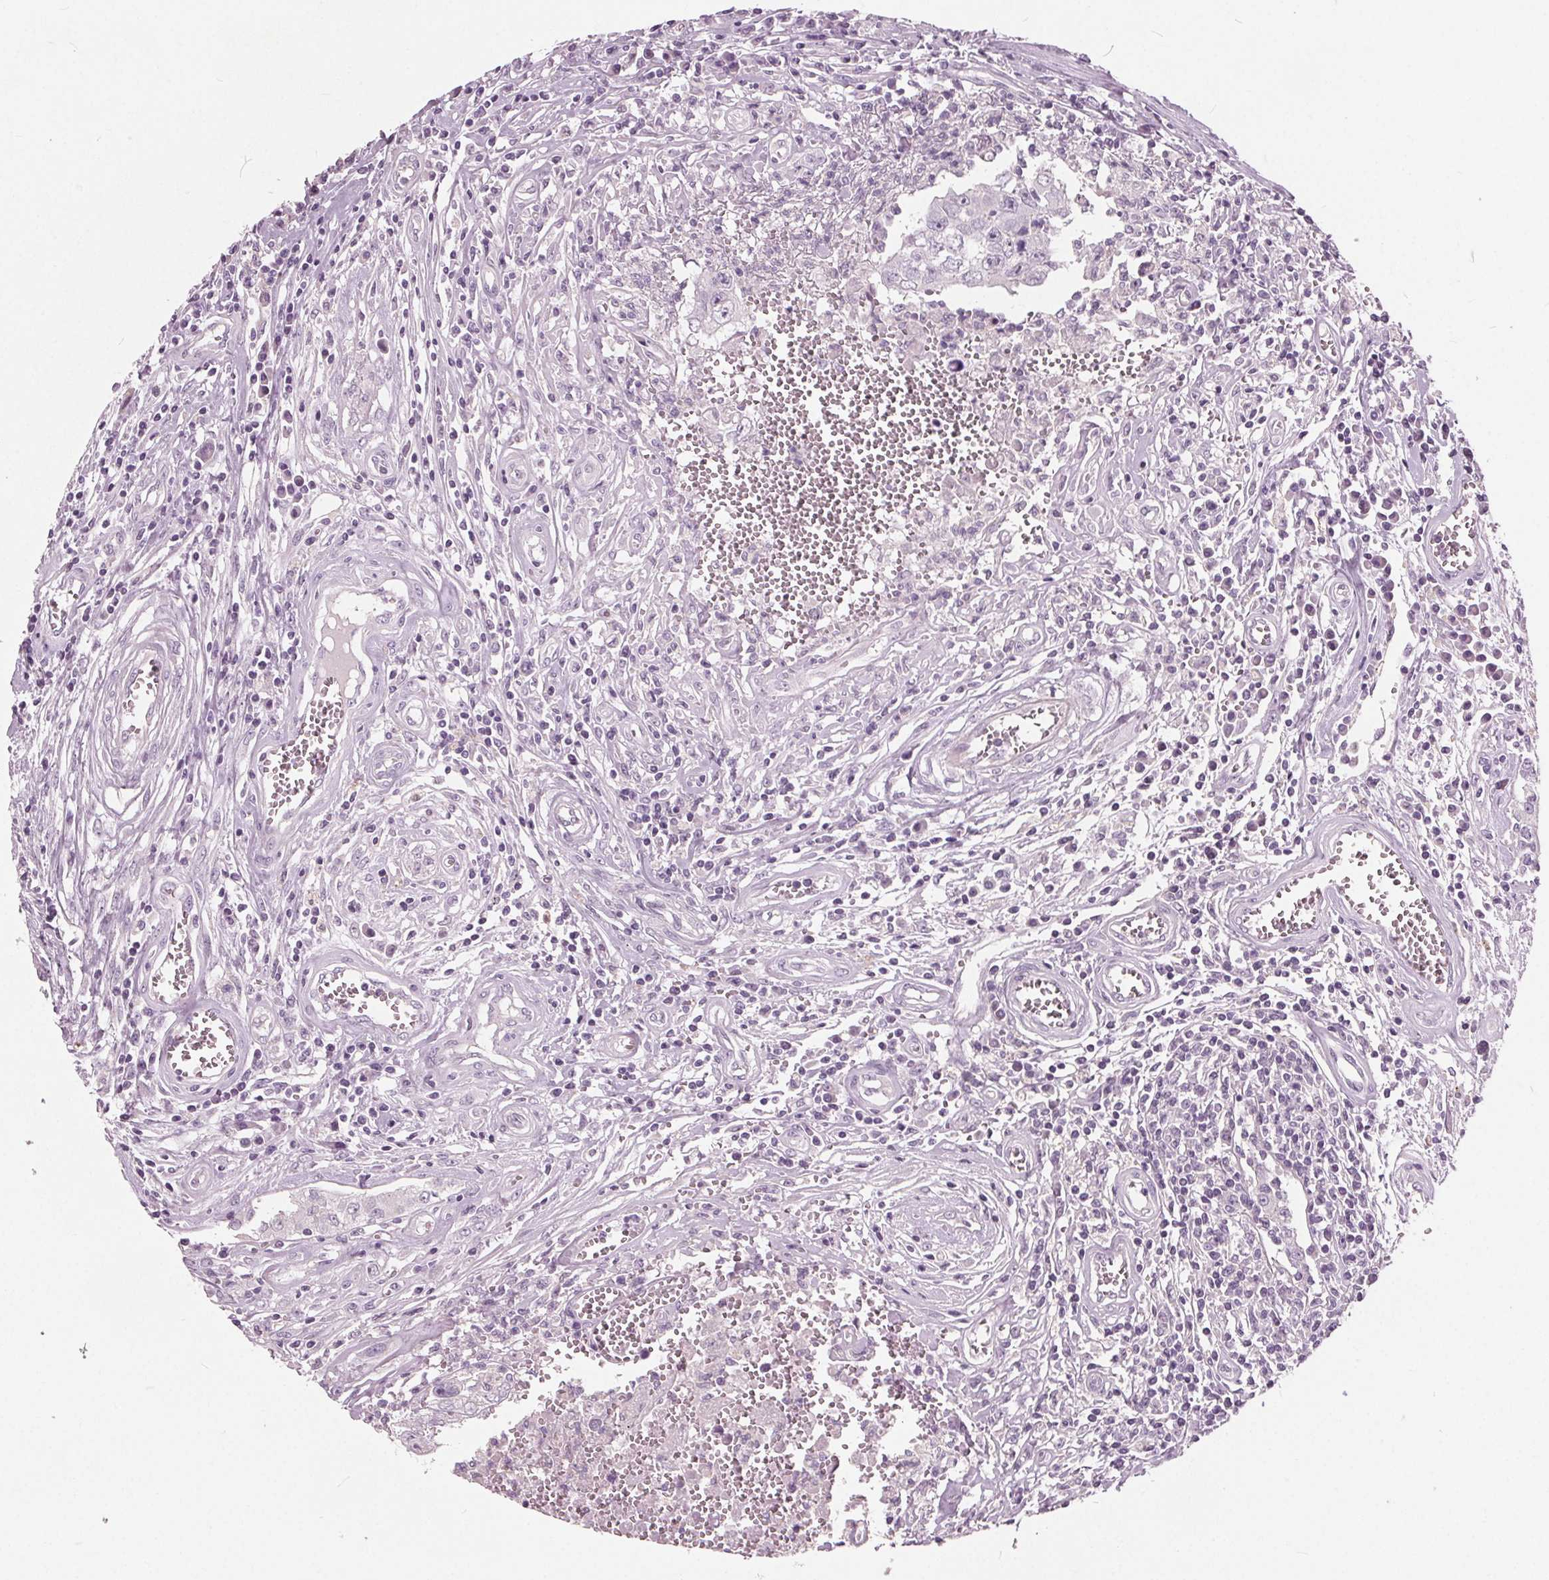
{"staining": {"intensity": "negative", "quantity": "none", "location": "none"}, "tissue": "testis cancer", "cell_type": "Tumor cells", "image_type": "cancer", "snomed": [{"axis": "morphology", "description": "Carcinoma, Embryonal, NOS"}, {"axis": "topography", "description": "Testis"}], "caption": "Immunohistochemistry micrograph of neoplastic tissue: human embryonal carcinoma (testis) stained with DAB (3,3'-diaminobenzidine) reveals no significant protein expression in tumor cells.", "gene": "TKFC", "patient": {"sex": "male", "age": 36}}